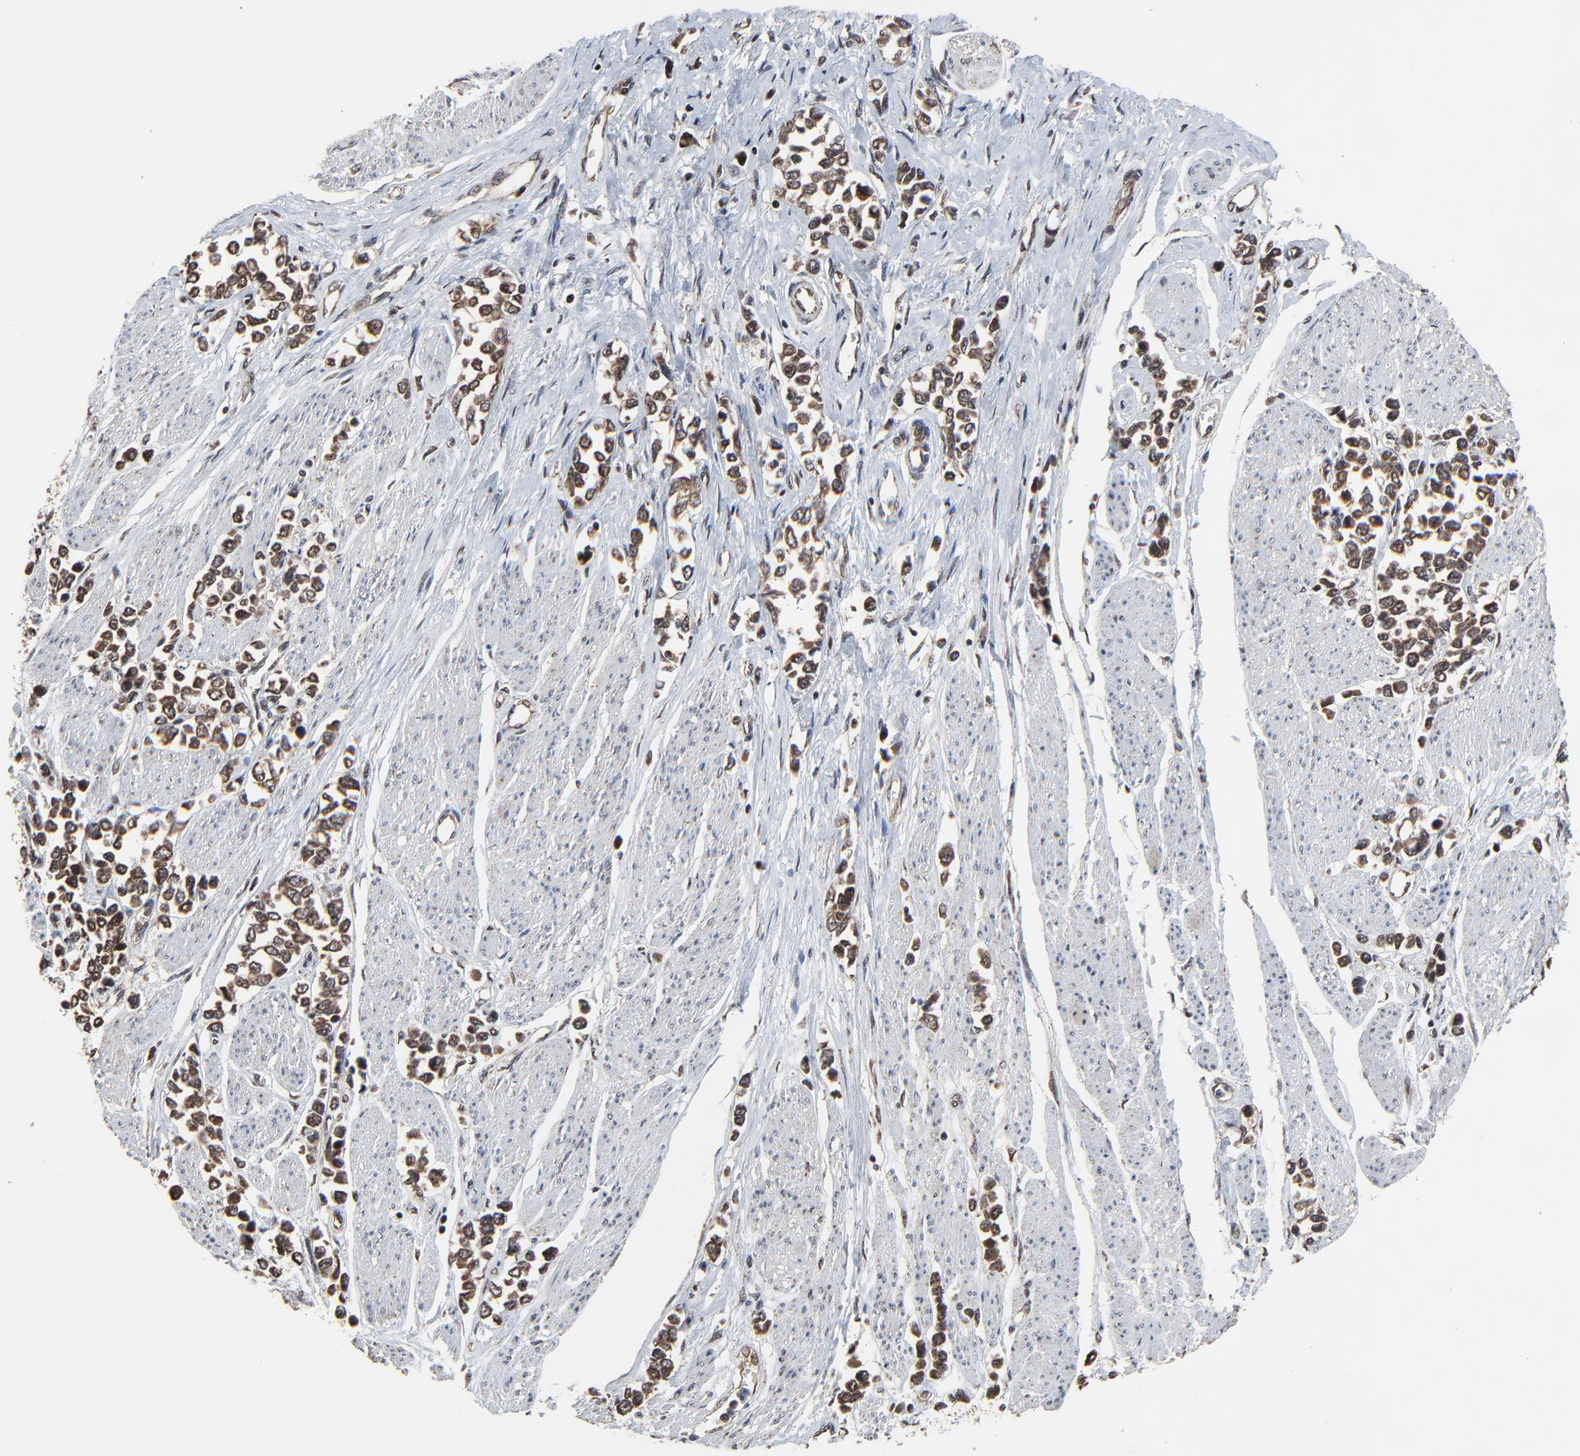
{"staining": {"intensity": "moderate", "quantity": ">75%", "location": "cytoplasmic/membranous,nuclear"}, "tissue": "stomach cancer", "cell_type": "Tumor cells", "image_type": "cancer", "snomed": [{"axis": "morphology", "description": "Adenocarcinoma, NOS"}, {"axis": "topography", "description": "Stomach, upper"}], "caption": "A medium amount of moderate cytoplasmic/membranous and nuclear positivity is present in approximately >75% of tumor cells in stomach cancer tissue. The staining was performed using DAB (3,3'-diaminobenzidine) to visualize the protein expression in brown, while the nuclei were stained in blue with hematoxylin (Magnification: 20x).", "gene": "RHOJ", "patient": {"sex": "male", "age": 76}}